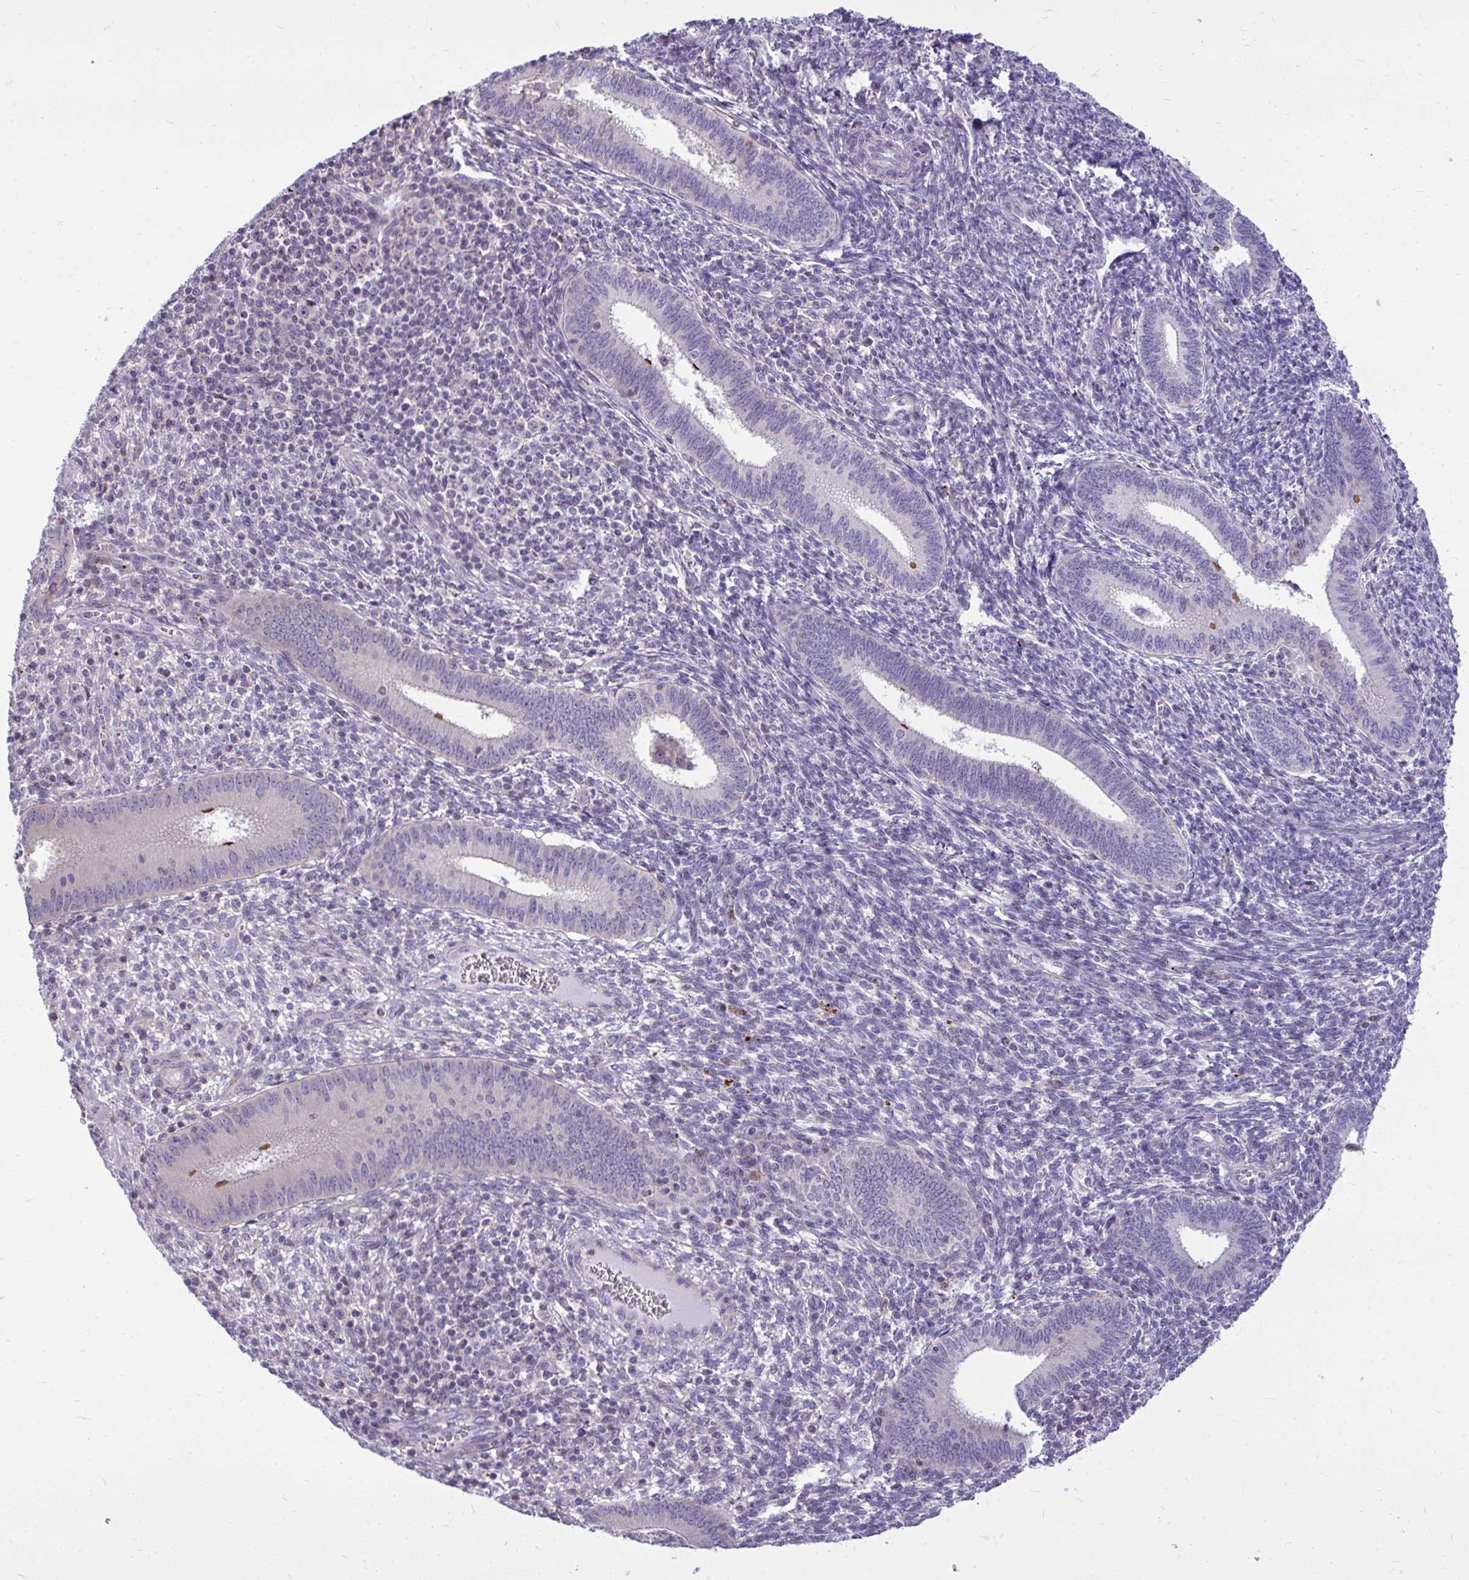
{"staining": {"intensity": "negative", "quantity": "none", "location": "none"}, "tissue": "endometrium", "cell_type": "Cells in endometrial stroma", "image_type": "normal", "snomed": [{"axis": "morphology", "description": "Normal tissue, NOS"}, {"axis": "topography", "description": "Endometrium"}], "caption": "Cells in endometrial stroma are negative for brown protein staining in normal endometrium. Nuclei are stained in blue.", "gene": "GRK4", "patient": {"sex": "female", "age": 41}}